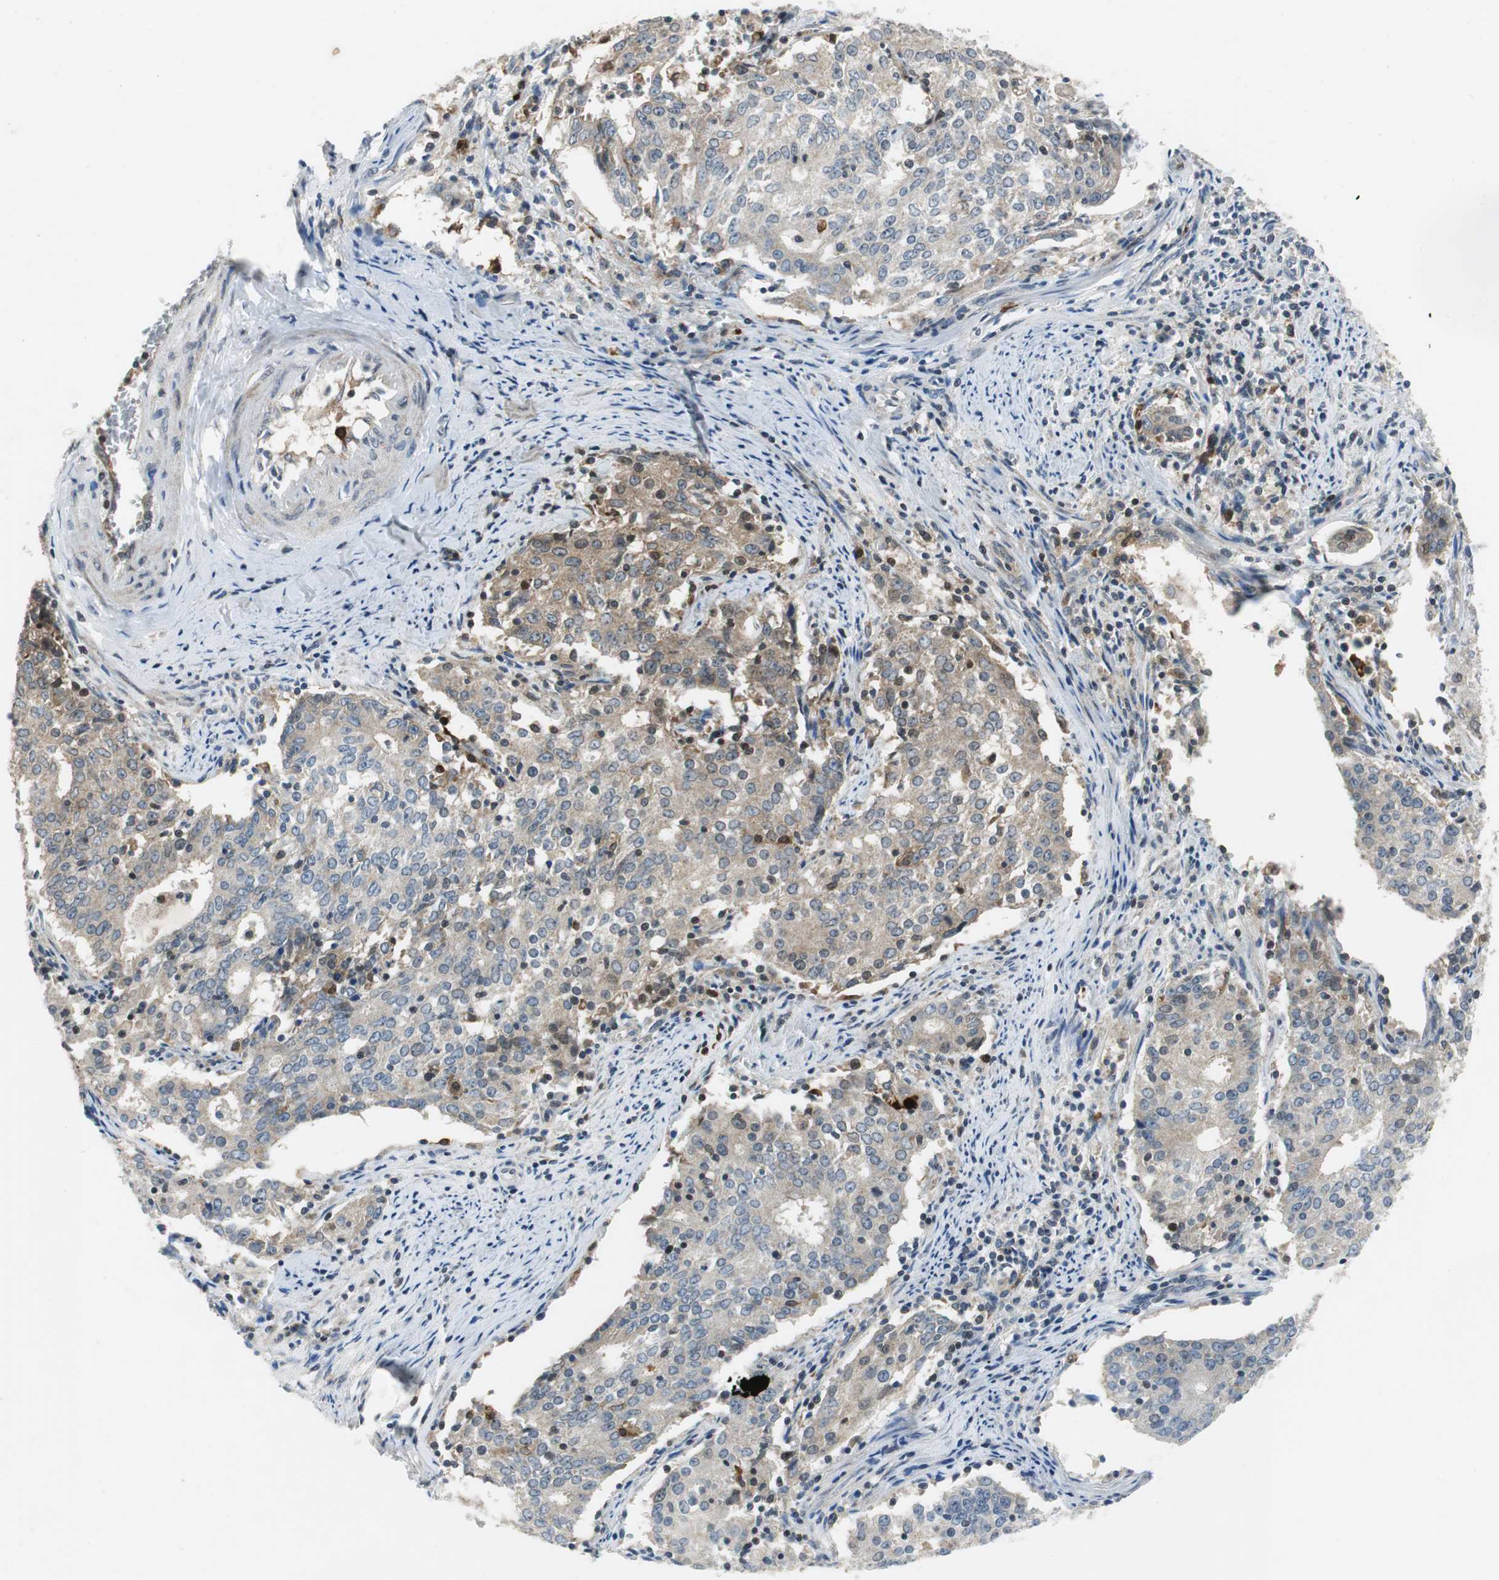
{"staining": {"intensity": "weak", "quantity": "<25%", "location": "cytoplasmic/membranous,nuclear"}, "tissue": "cervical cancer", "cell_type": "Tumor cells", "image_type": "cancer", "snomed": [{"axis": "morphology", "description": "Adenocarcinoma, NOS"}, {"axis": "topography", "description": "Cervix"}], "caption": "IHC of cervical adenocarcinoma demonstrates no staining in tumor cells. (DAB (3,3'-diaminobenzidine) IHC visualized using brightfield microscopy, high magnification).", "gene": "ORM1", "patient": {"sex": "female", "age": 44}}